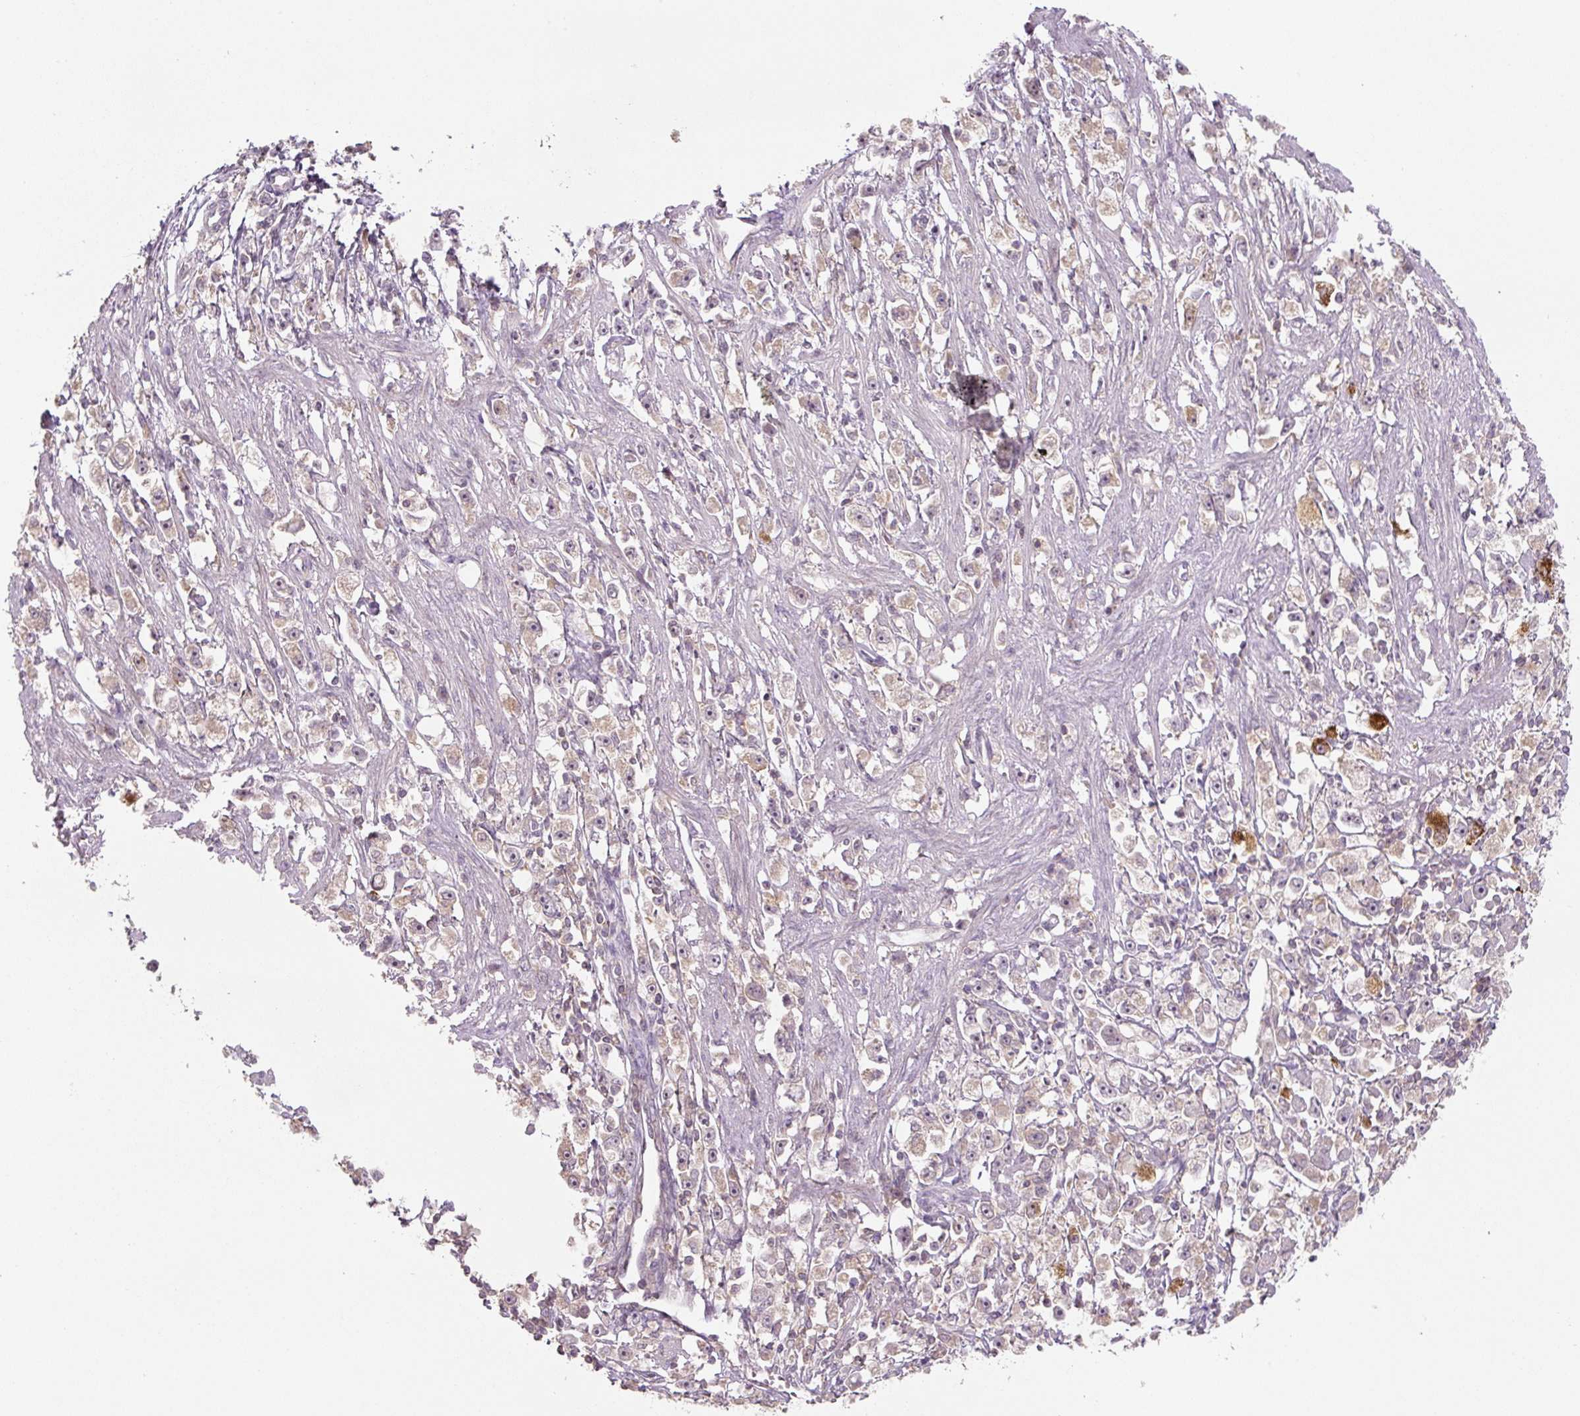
{"staining": {"intensity": "negative", "quantity": "none", "location": "none"}, "tissue": "stomach cancer", "cell_type": "Tumor cells", "image_type": "cancer", "snomed": [{"axis": "morphology", "description": "Adenocarcinoma, NOS"}, {"axis": "topography", "description": "Stomach"}], "caption": "This is a photomicrograph of immunohistochemistry (IHC) staining of stomach cancer (adenocarcinoma), which shows no expression in tumor cells. (Stains: DAB (3,3'-diaminobenzidine) immunohistochemistry (IHC) with hematoxylin counter stain, Microscopy: brightfield microscopy at high magnification).", "gene": "C2orf73", "patient": {"sex": "female", "age": 59}}